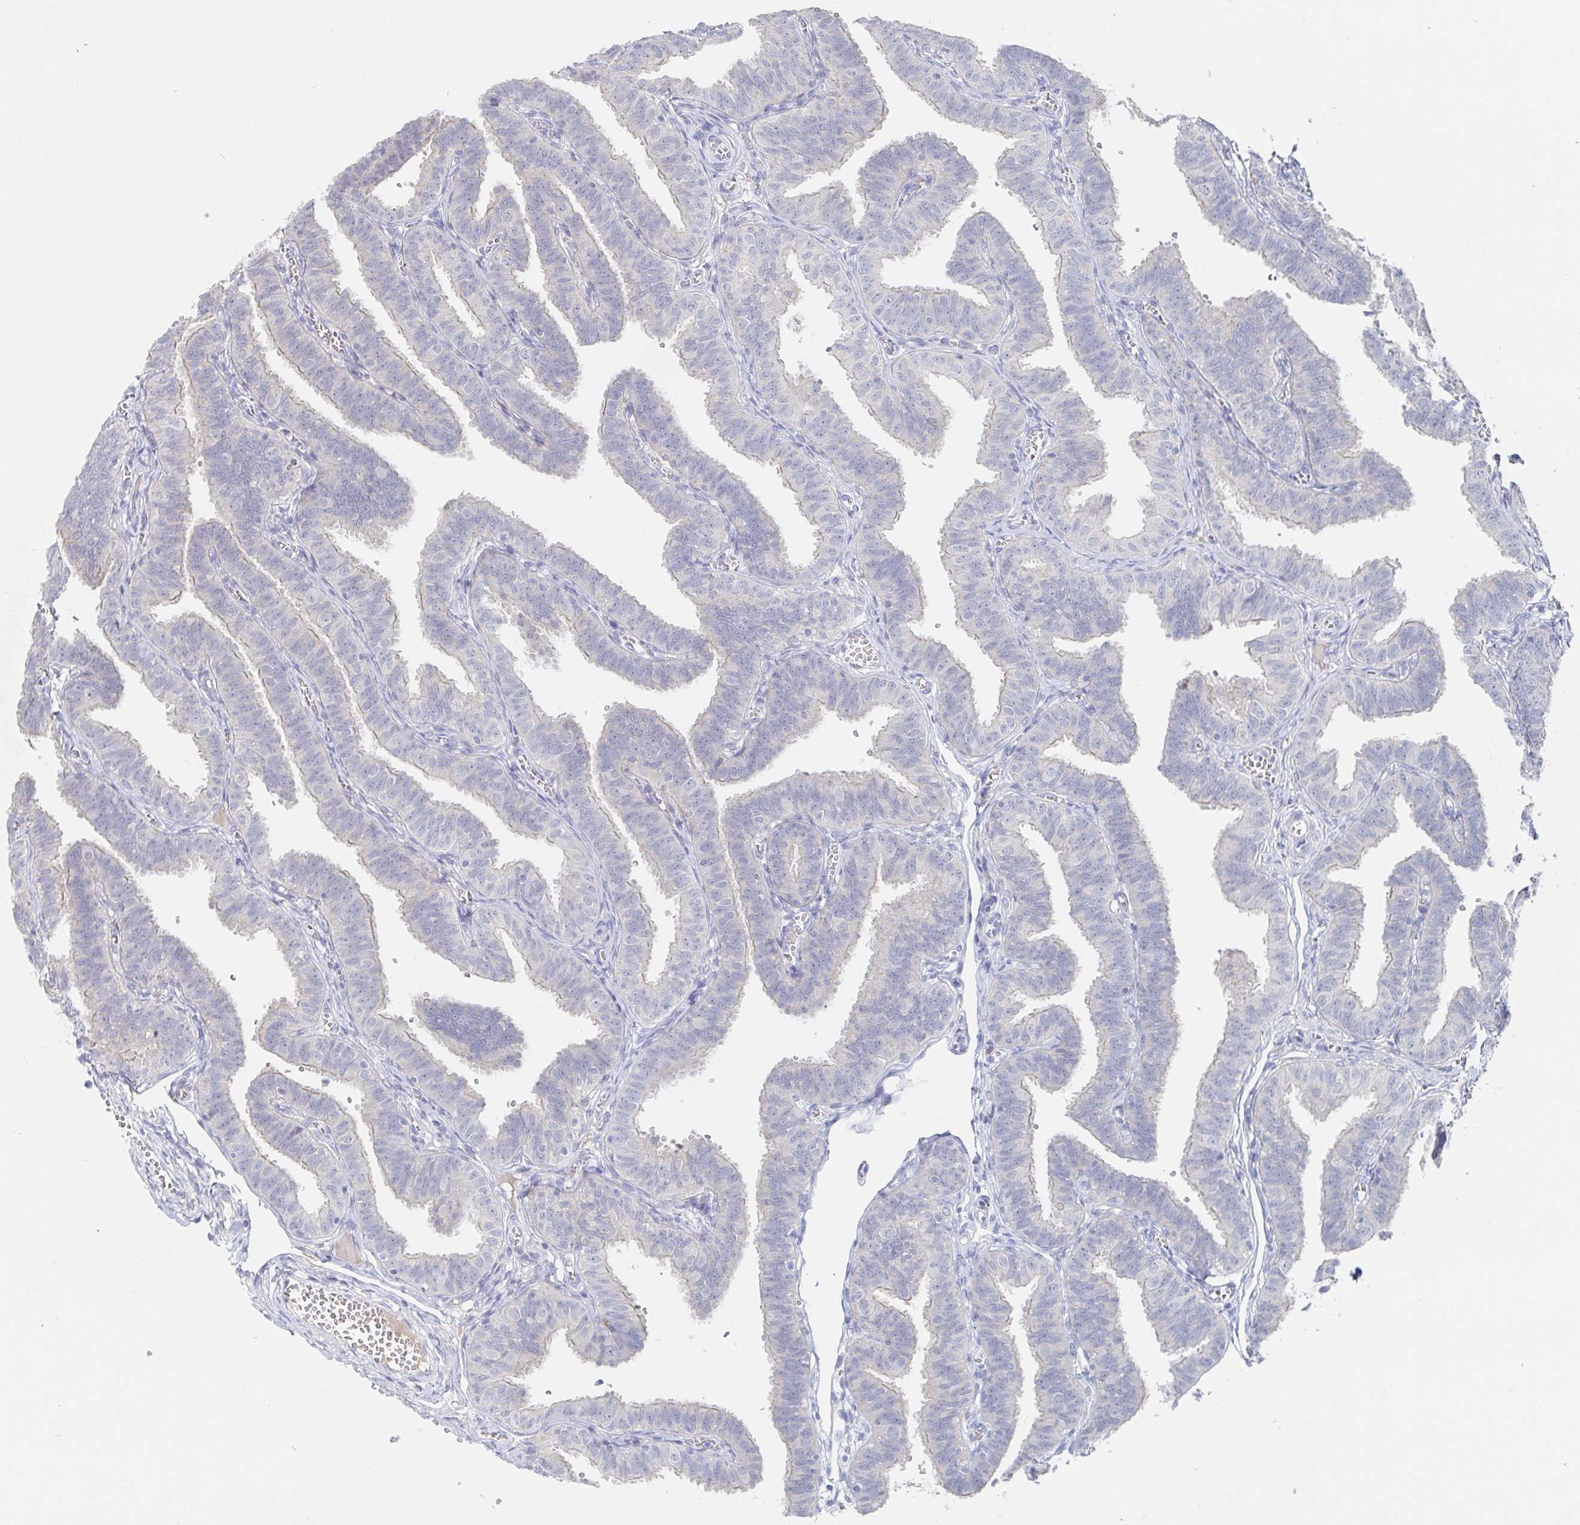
{"staining": {"intensity": "weak", "quantity": "<25%", "location": "cytoplasmic/membranous"}, "tissue": "fallopian tube", "cell_type": "Glandular cells", "image_type": "normal", "snomed": [{"axis": "morphology", "description": "Normal tissue, NOS"}, {"axis": "topography", "description": "Fallopian tube"}], "caption": "IHC histopathology image of normal fallopian tube: fallopian tube stained with DAB (3,3'-diaminobenzidine) displays no significant protein staining in glandular cells. Brightfield microscopy of immunohistochemistry (IHC) stained with DAB (brown) and hematoxylin (blue), captured at high magnification.", "gene": "ZNF100", "patient": {"sex": "female", "age": 25}}